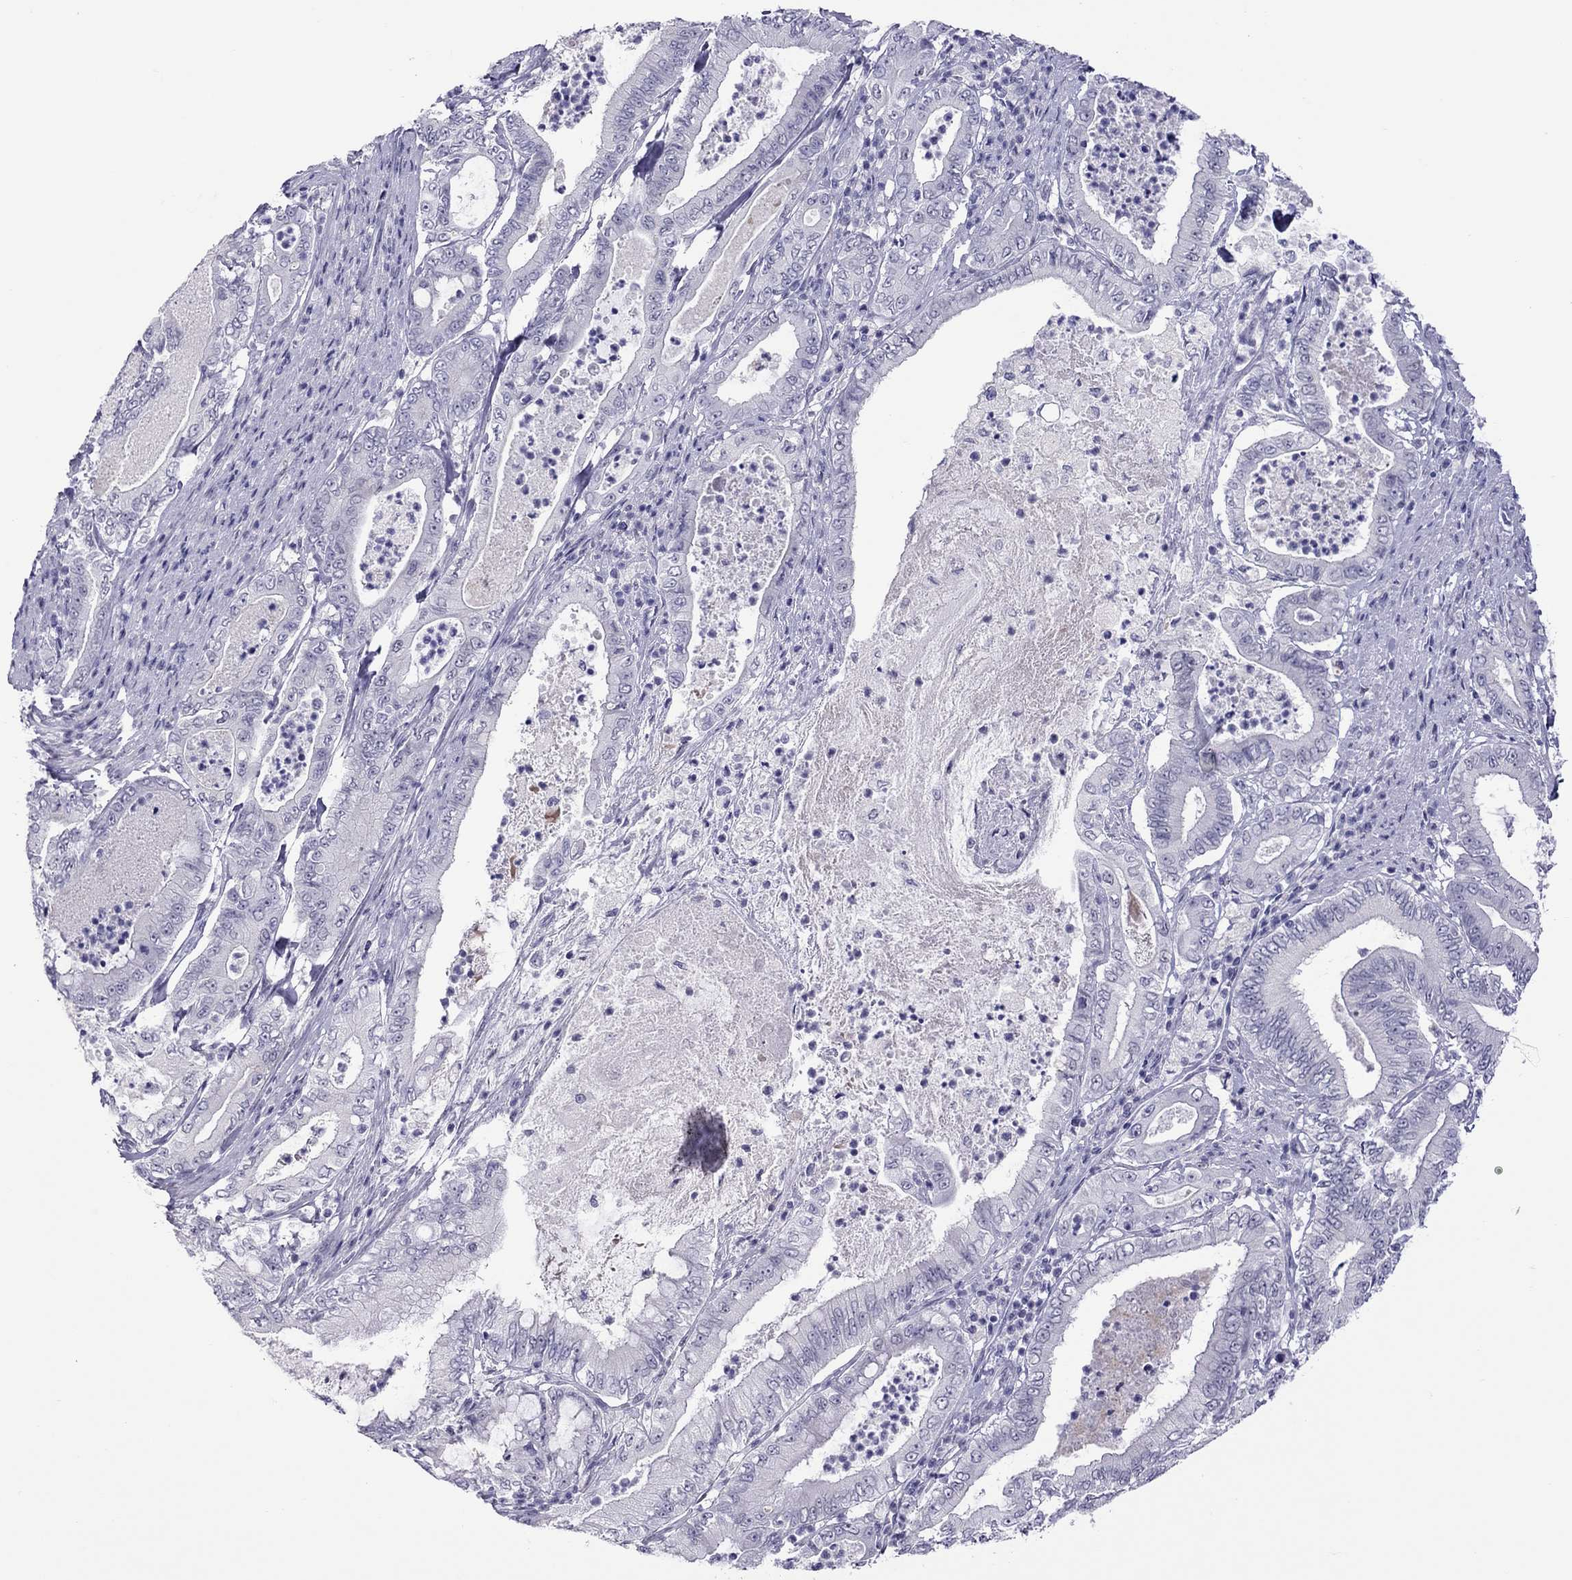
{"staining": {"intensity": "negative", "quantity": "none", "location": "none"}, "tissue": "pancreatic cancer", "cell_type": "Tumor cells", "image_type": "cancer", "snomed": [{"axis": "morphology", "description": "Adenocarcinoma, NOS"}, {"axis": "topography", "description": "Pancreas"}], "caption": "Tumor cells are negative for protein expression in human adenocarcinoma (pancreatic).", "gene": "CHRNB3", "patient": {"sex": "male", "age": 71}}